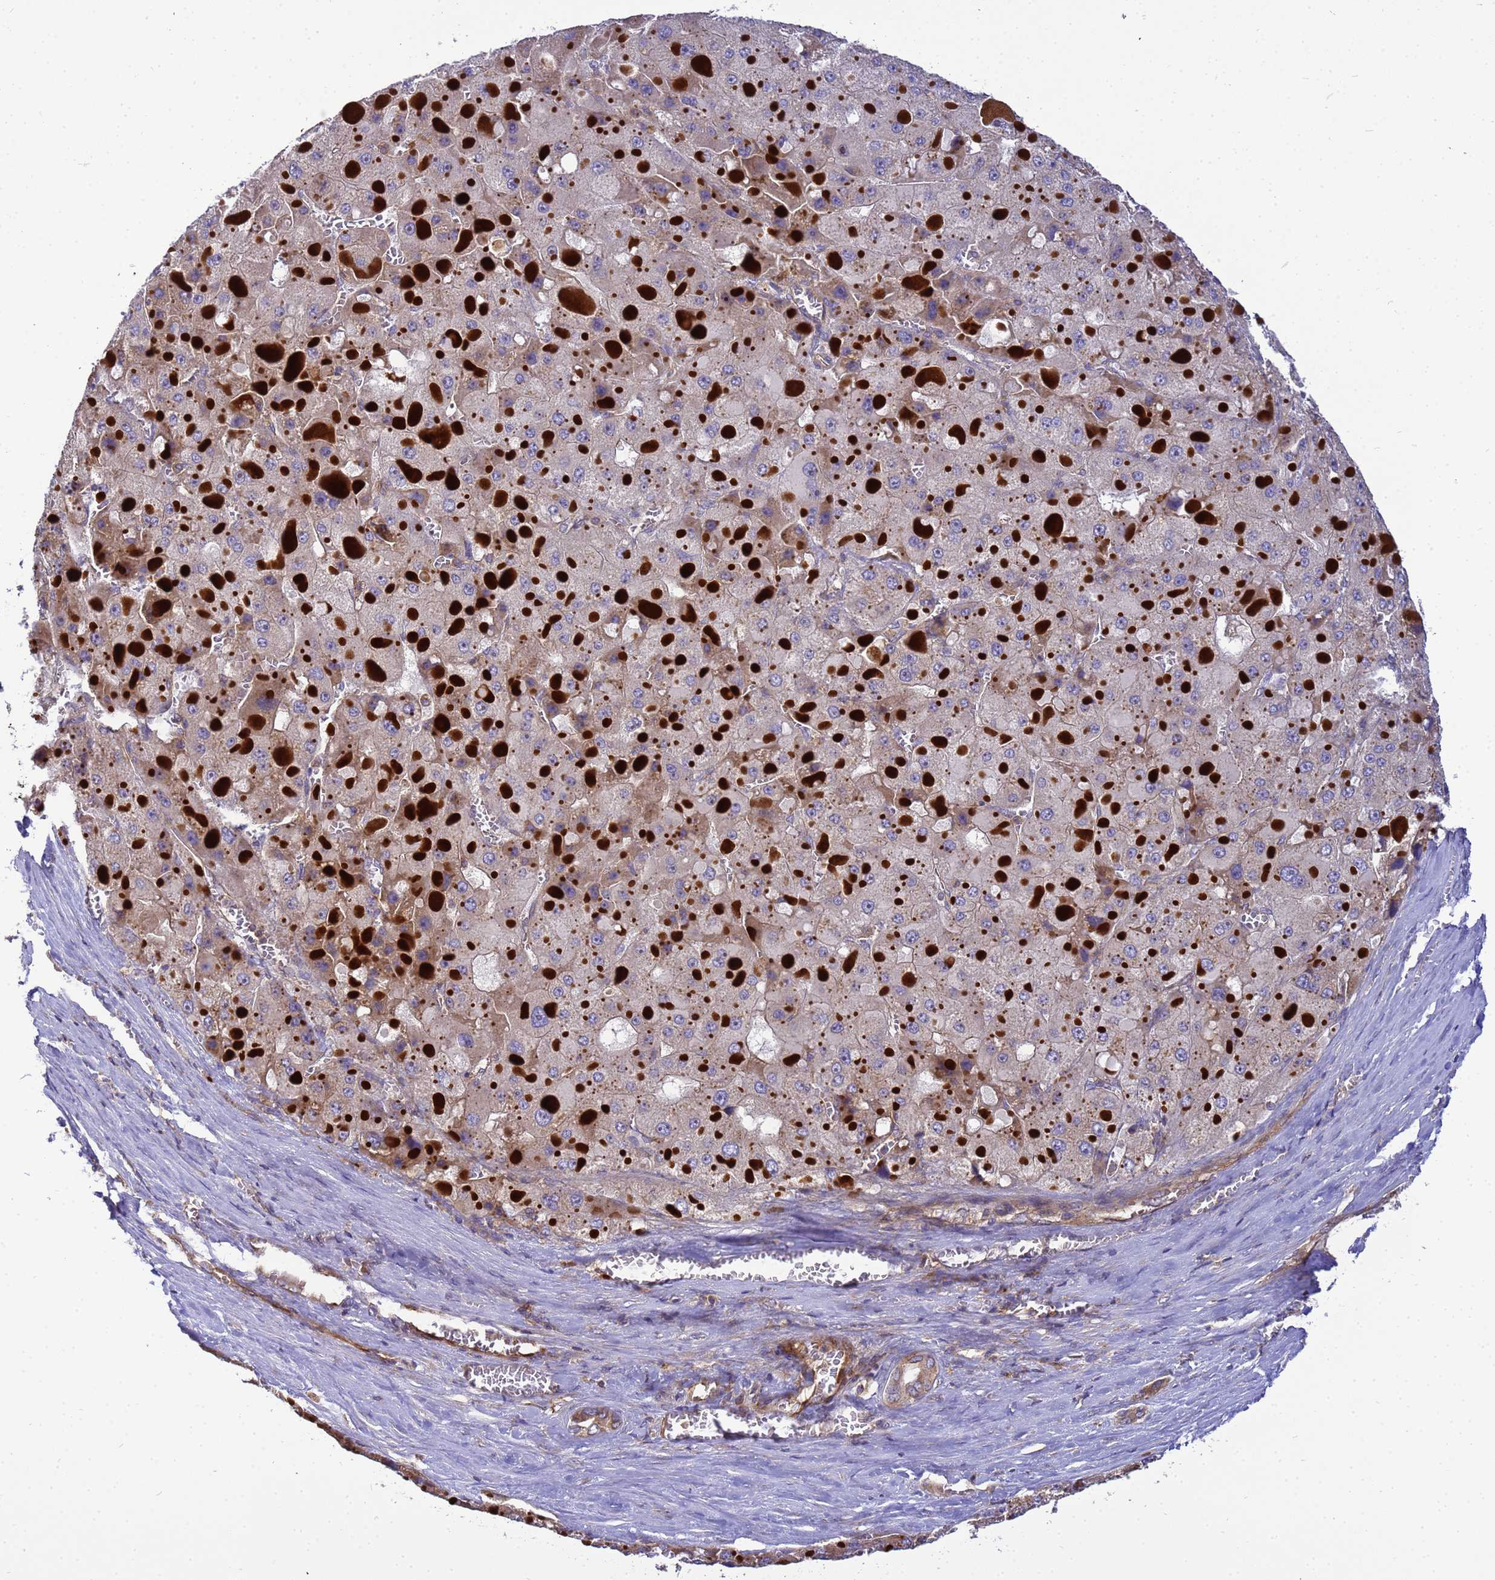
{"staining": {"intensity": "weak", "quantity": "25%-75%", "location": "cytoplasmic/membranous"}, "tissue": "liver cancer", "cell_type": "Tumor cells", "image_type": "cancer", "snomed": [{"axis": "morphology", "description": "Carcinoma, Hepatocellular, NOS"}, {"axis": "topography", "description": "Liver"}], "caption": "The image shows a brown stain indicating the presence of a protein in the cytoplasmic/membranous of tumor cells in liver cancer.", "gene": "BECN1", "patient": {"sex": "female", "age": 73}}